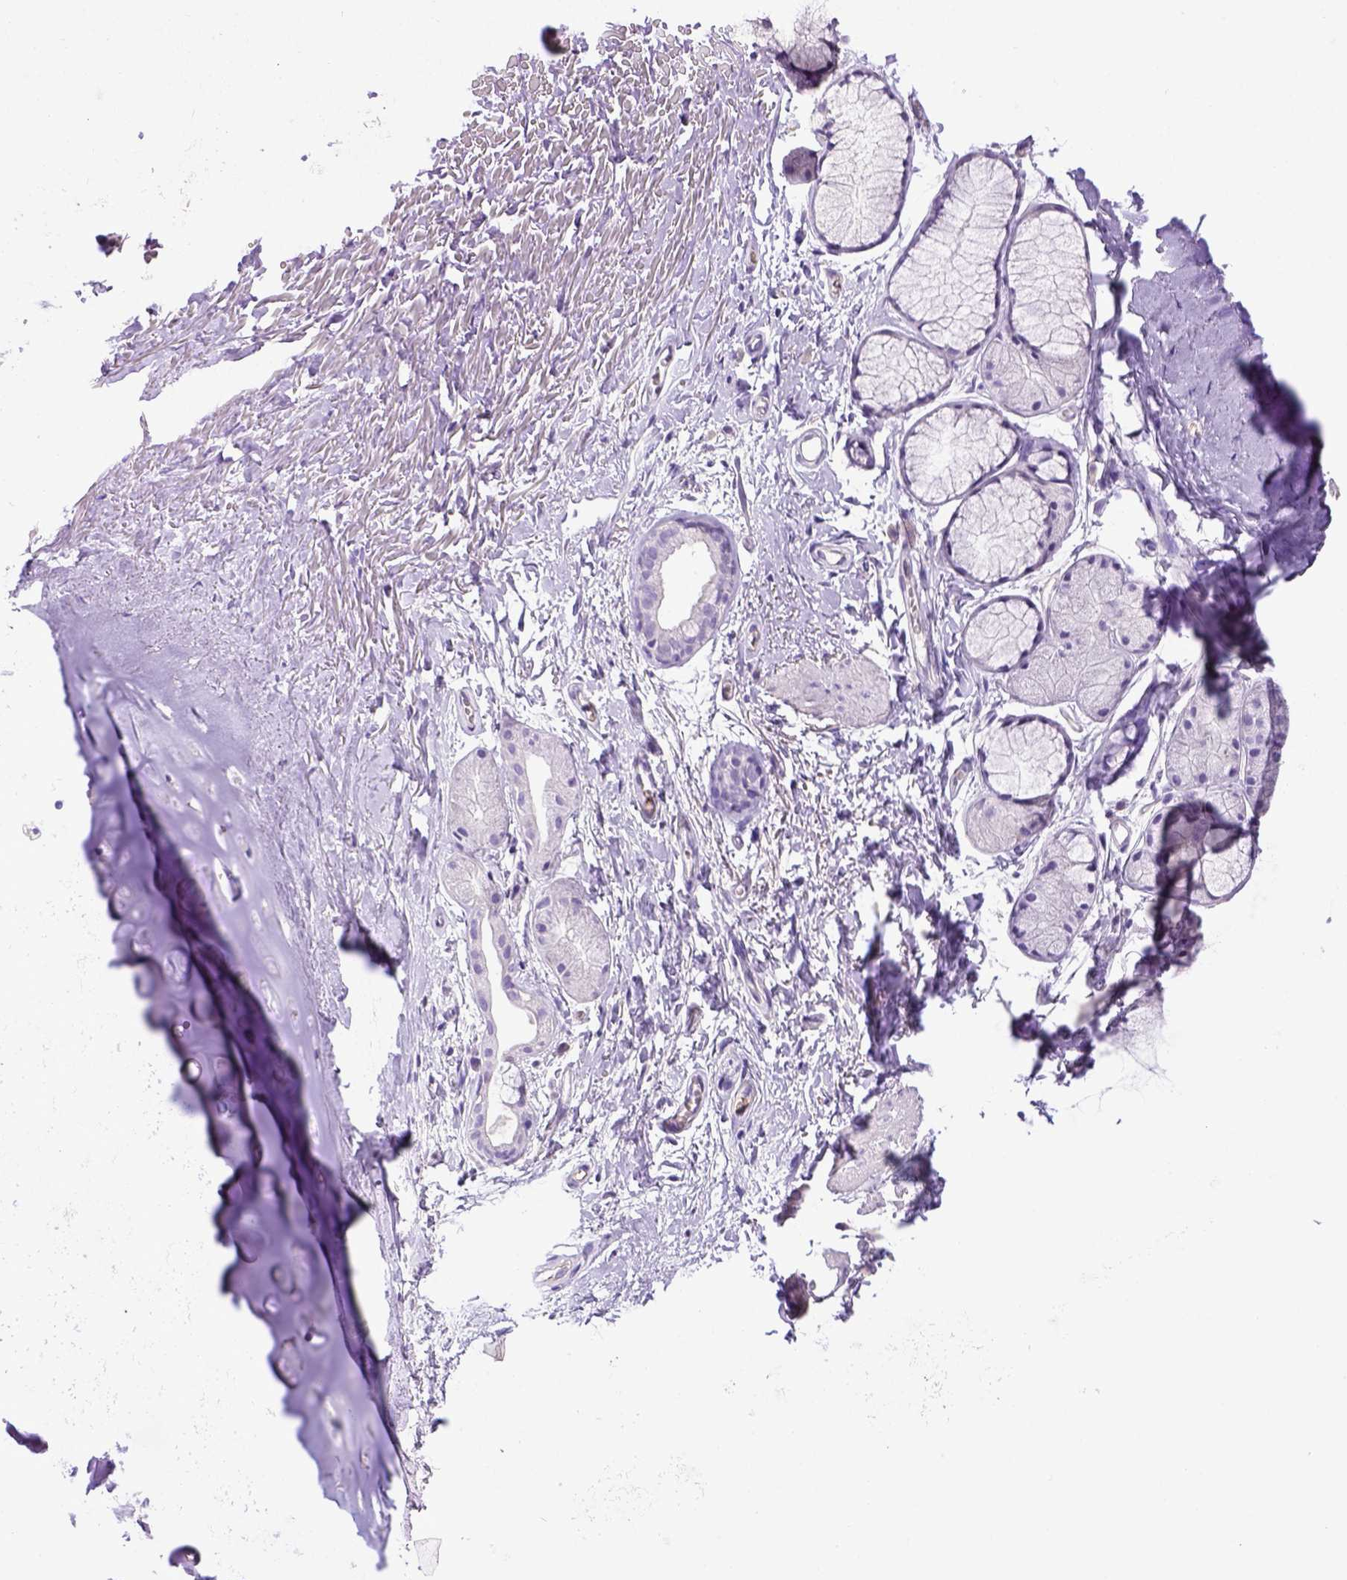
{"staining": {"intensity": "negative", "quantity": "none", "location": "none"}, "tissue": "soft tissue", "cell_type": "Chondrocytes", "image_type": "normal", "snomed": [{"axis": "morphology", "description": "Normal tissue, NOS"}, {"axis": "topography", "description": "Cartilage tissue"}, {"axis": "topography", "description": "Bronchus"}], "caption": "This is an immunohistochemistry (IHC) histopathology image of normal soft tissue. There is no staining in chondrocytes.", "gene": "ITIH4", "patient": {"sex": "female", "age": 79}}